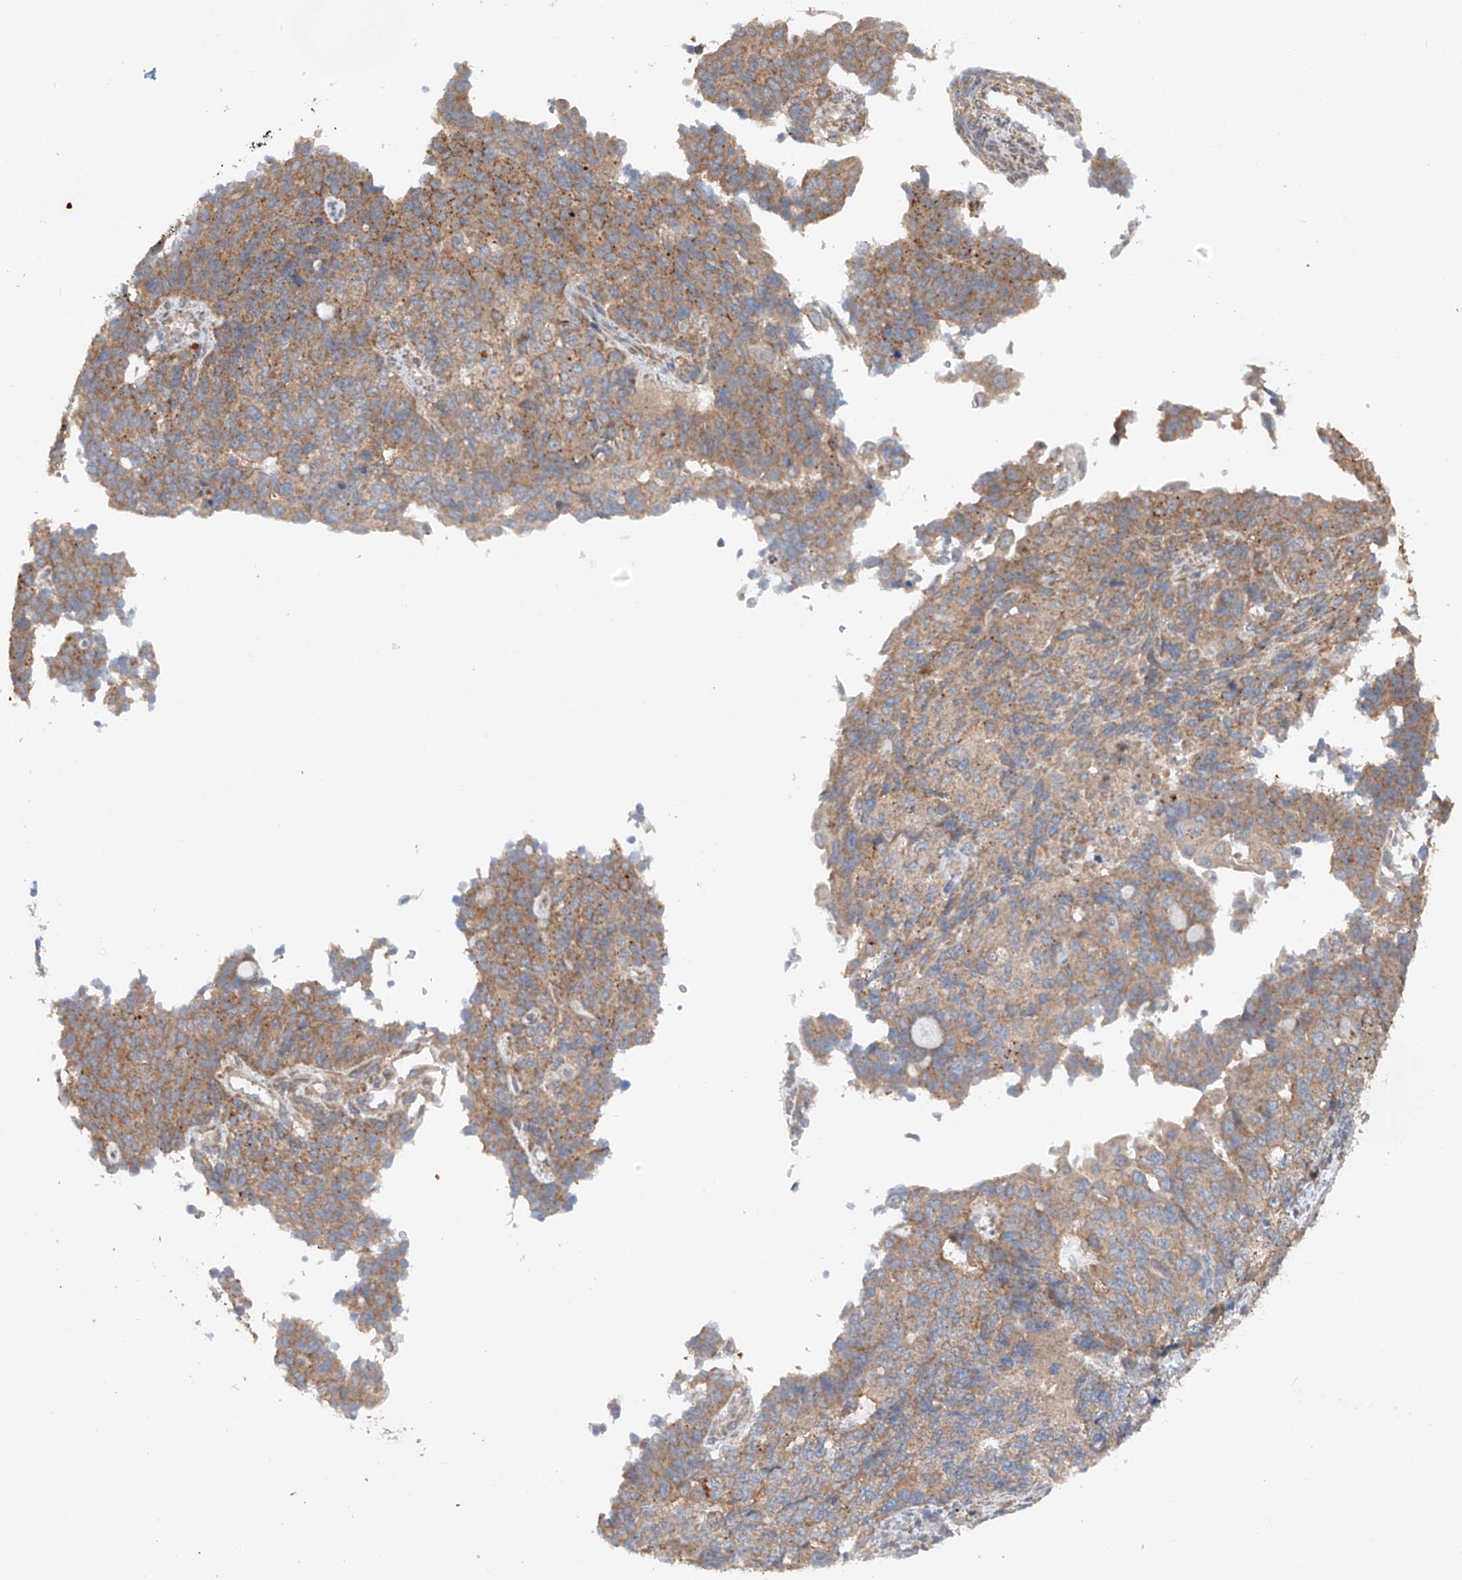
{"staining": {"intensity": "moderate", "quantity": ">75%", "location": "cytoplasmic/membranous"}, "tissue": "endometrial cancer", "cell_type": "Tumor cells", "image_type": "cancer", "snomed": [{"axis": "morphology", "description": "Adenocarcinoma, NOS"}, {"axis": "topography", "description": "Endometrium"}], "caption": "This is a micrograph of immunohistochemistry staining of adenocarcinoma (endometrial), which shows moderate expression in the cytoplasmic/membranous of tumor cells.", "gene": "CEP85L", "patient": {"sex": "female", "age": 32}}